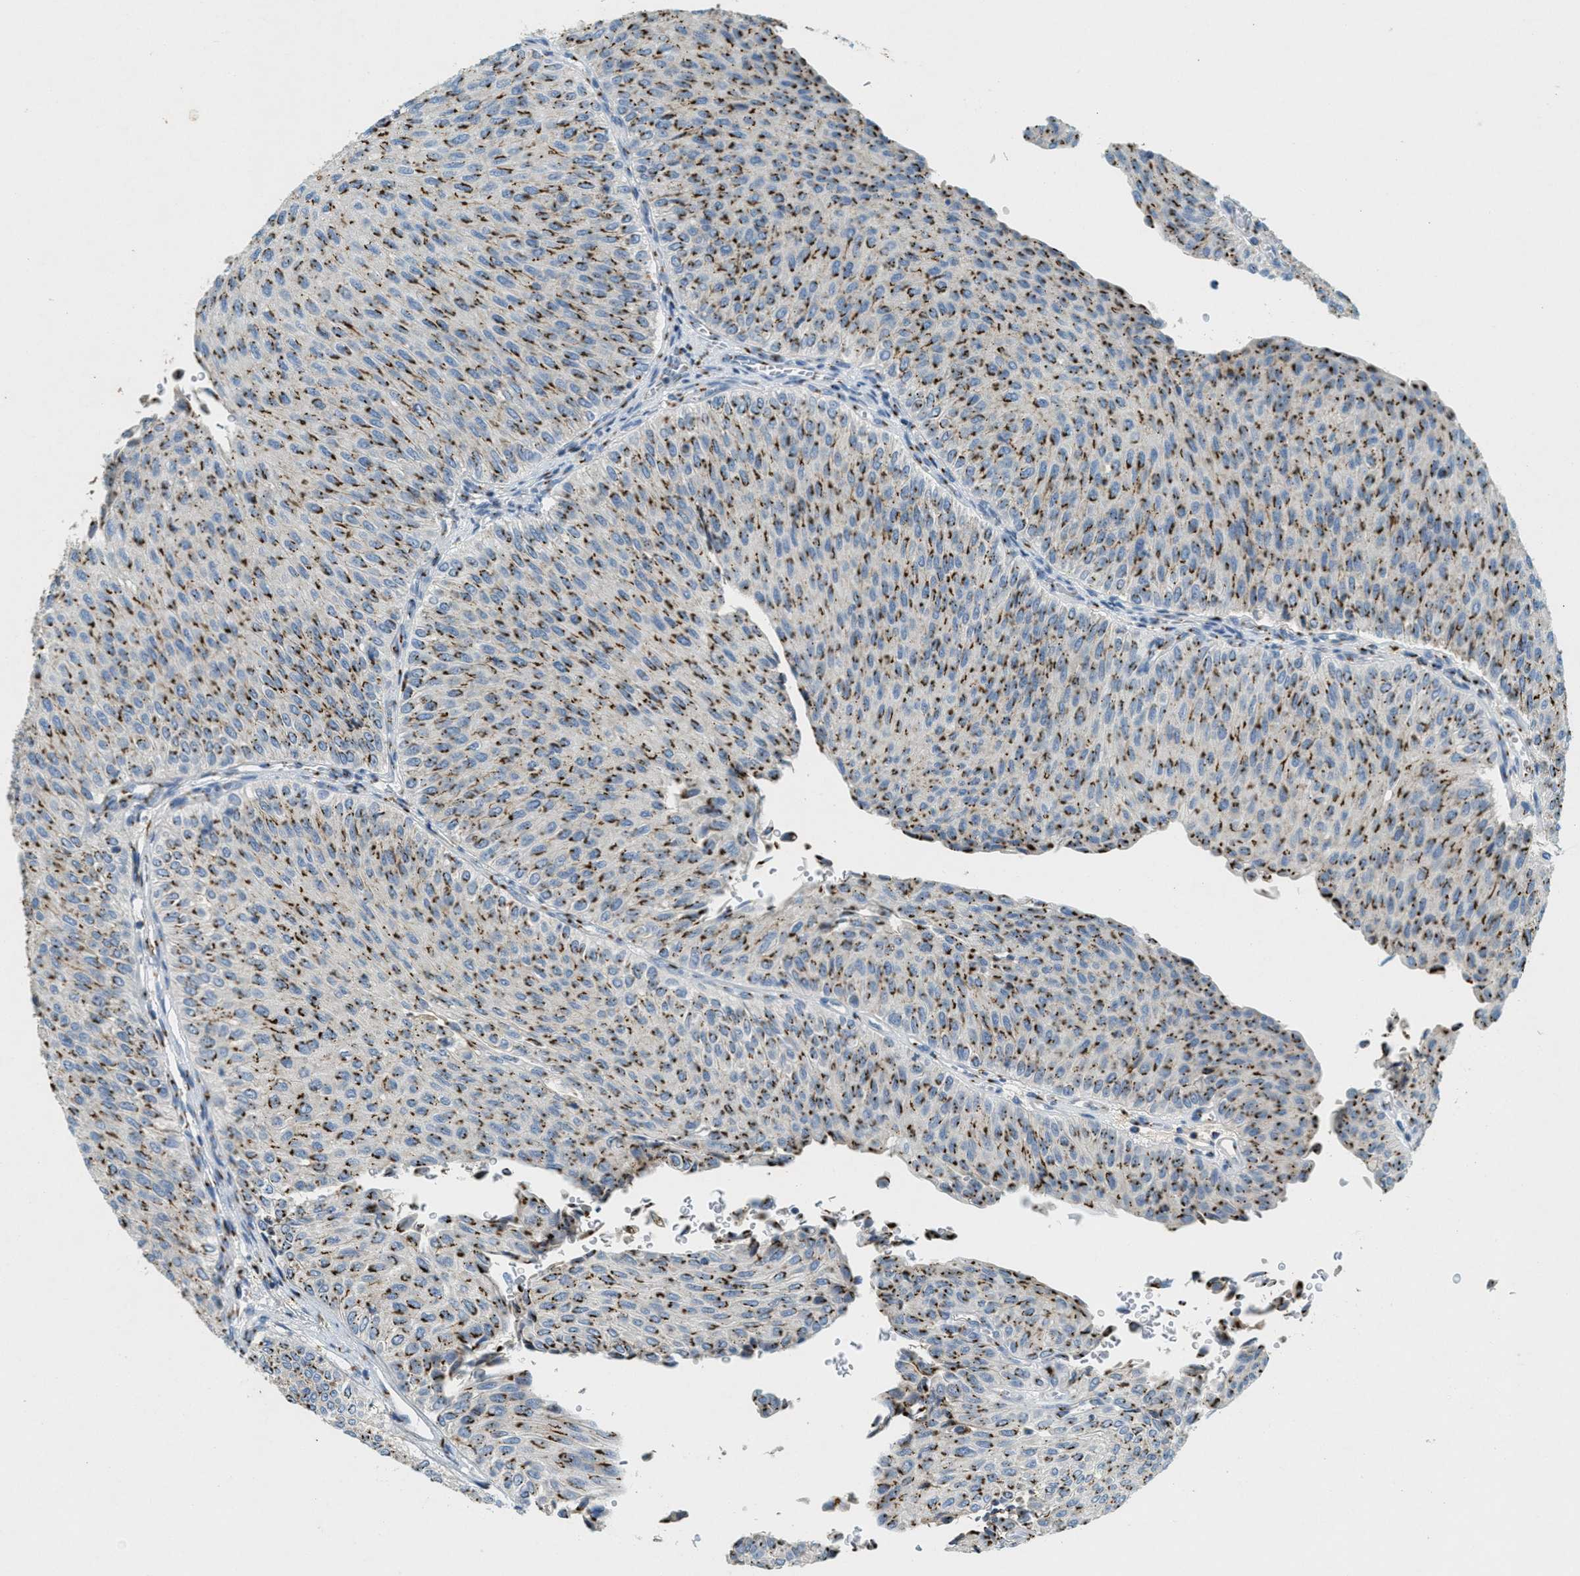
{"staining": {"intensity": "strong", "quantity": ">75%", "location": "cytoplasmic/membranous"}, "tissue": "urothelial cancer", "cell_type": "Tumor cells", "image_type": "cancer", "snomed": [{"axis": "morphology", "description": "Urothelial carcinoma, Low grade"}, {"axis": "topography", "description": "Urinary bladder"}], "caption": "This is a photomicrograph of IHC staining of urothelial cancer, which shows strong positivity in the cytoplasmic/membranous of tumor cells.", "gene": "ENTPD4", "patient": {"sex": "male", "age": 78}}